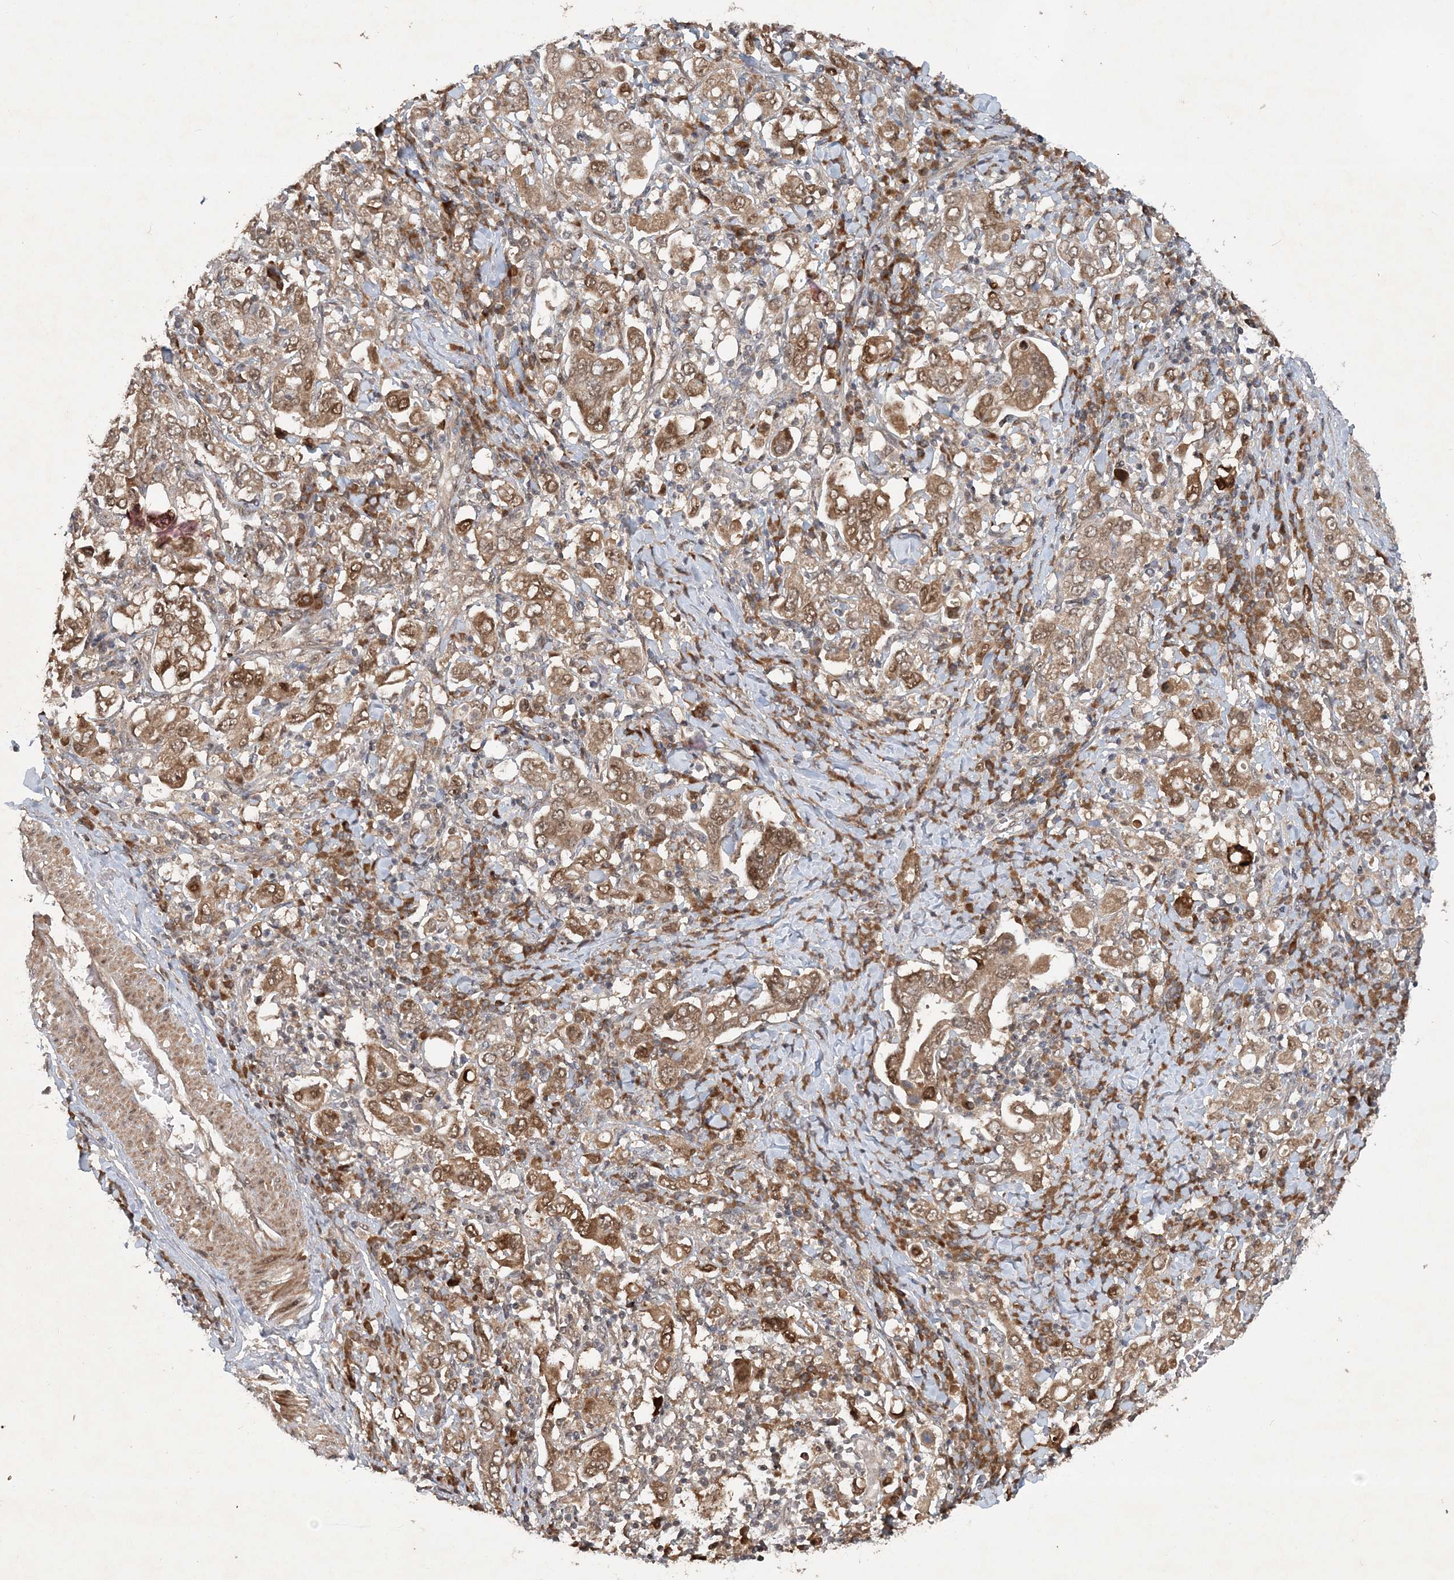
{"staining": {"intensity": "moderate", "quantity": ">75%", "location": "cytoplasmic/membranous,nuclear"}, "tissue": "stomach cancer", "cell_type": "Tumor cells", "image_type": "cancer", "snomed": [{"axis": "morphology", "description": "Adenocarcinoma, NOS"}, {"axis": "topography", "description": "Stomach, upper"}], "caption": "A high-resolution histopathology image shows immunohistochemistry staining of adenocarcinoma (stomach), which shows moderate cytoplasmic/membranous and nuclear positivity in approximately >75% of tumor cells.", "gene": "UBR3", "patient": {"sex": "male", "age": 62}}